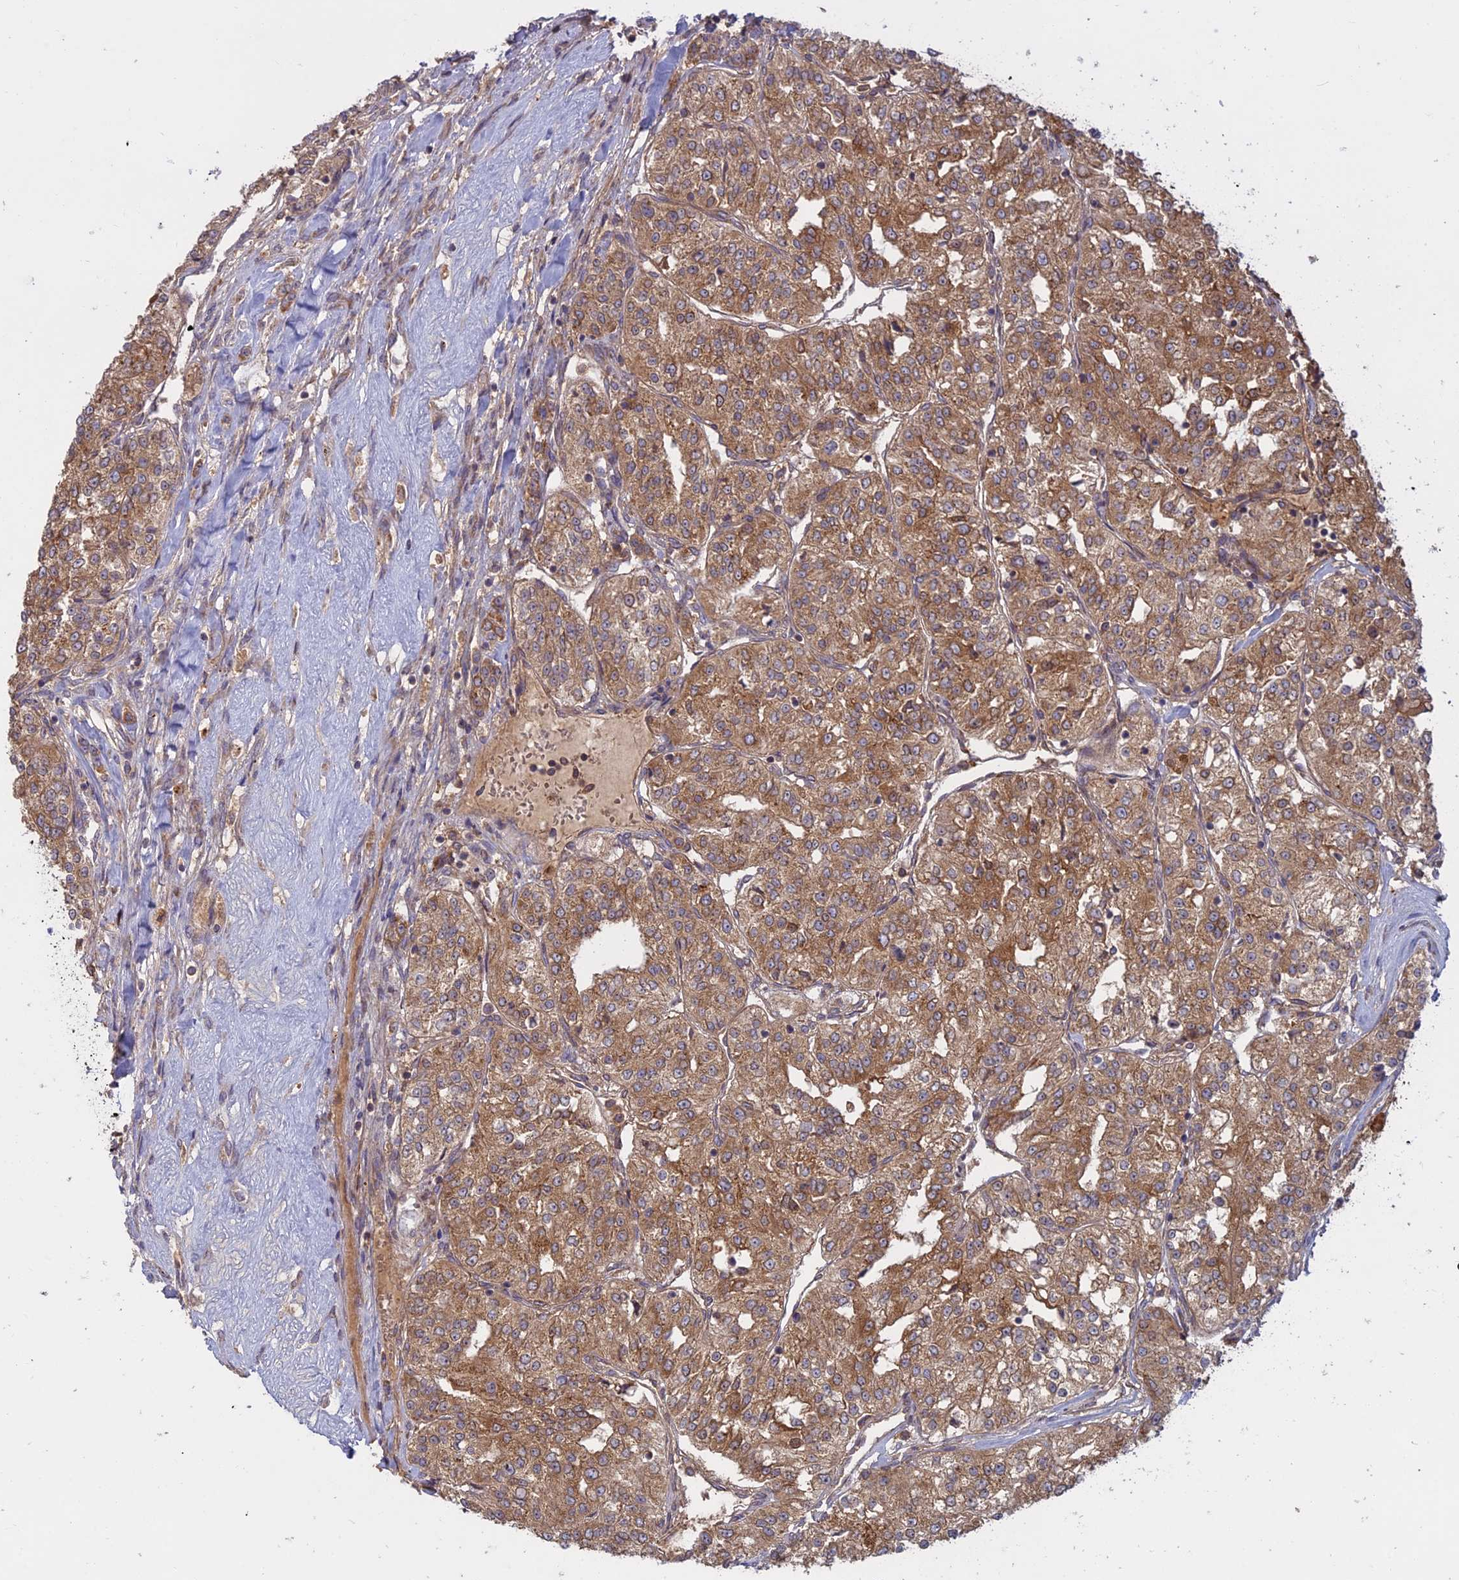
{"staining": {"intensity": "moderate", "quantity": ">75%", "location": "cytoplasmic/membranous"}, "tissue": "renal cancer", "cell_type": "Tumor cells", "image_type": "cancer", "snomed": [{"axis": "morphology", "description": "Adenocarcinoma, NOS"}, {"axis": "topography", "description": "Kidney"}], "caption": "Approximately >75% of tumor cells in human renal cancer (adenocarcinoma) display moderate cytoplasmic/membranous protein expression as visualized by brown immunohistochemical staining.", "gene": "TMEM208", "patient": {"sex": "female", "age": 63}}